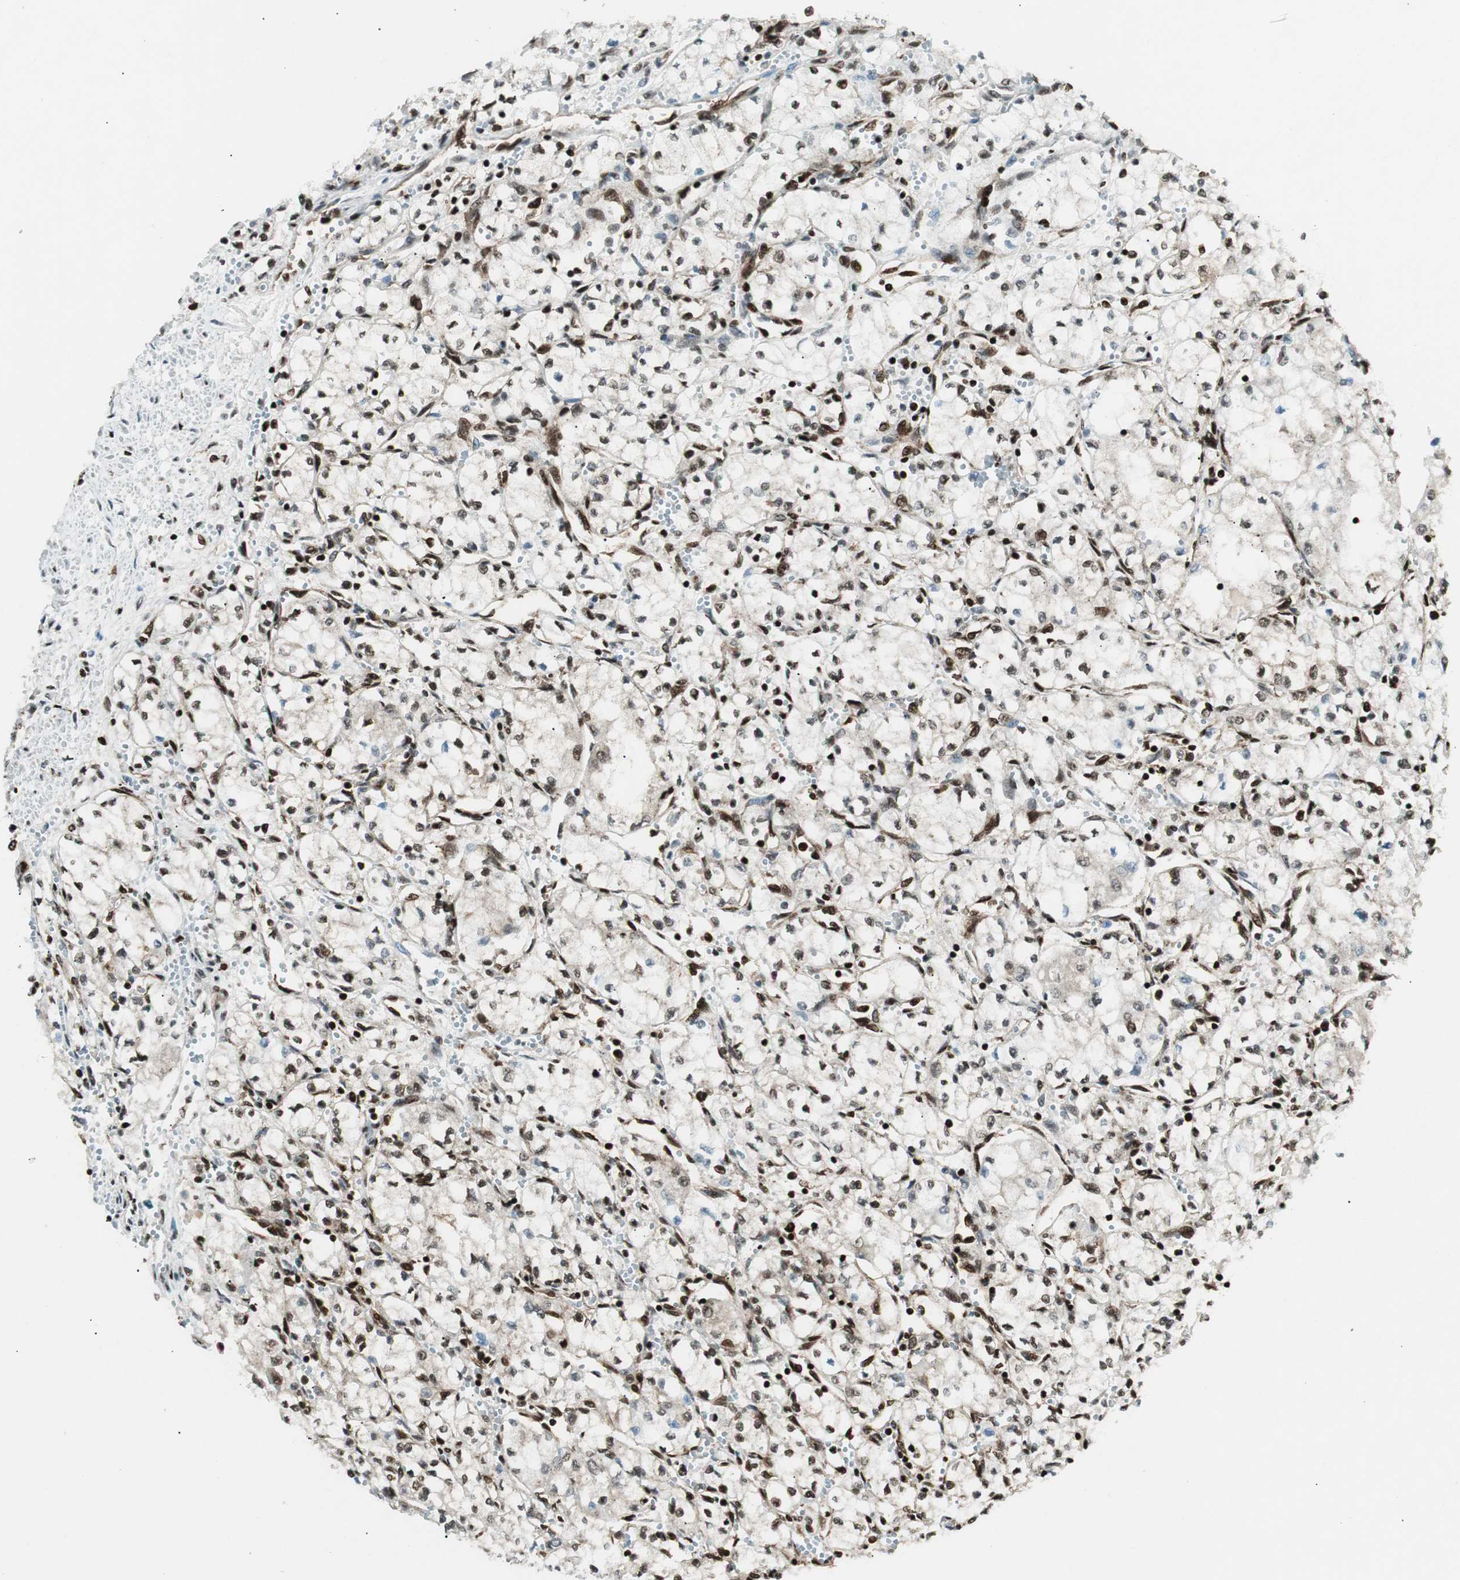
{"staining": {"intensity": "strong", "quantity": "25%-75%", "location": "nuclear"}, "tissue": "renal cancer", "cell_type": "Tumor cells", "image_type": "cancer", "snomed": [{"axis": "morphology", "description": "Normal tissue, NOS"}, {"axis": "morphology", "description": "Adenocarcinoma, NOS"}, {"axis": "topography", "description": "Kidney"}], "caption": "DAB immunohistochemical staining of human renal adenocarcinoma displays strong nuclear protein positivity in about 25%-75% of tumor cells. (DAB (3,3'-diaminobenzidine) IHC, brown staining for protein, blue staining for nuclei).", "gene": "EWSR1", "patient": {"sex": "male", "age": 59}}